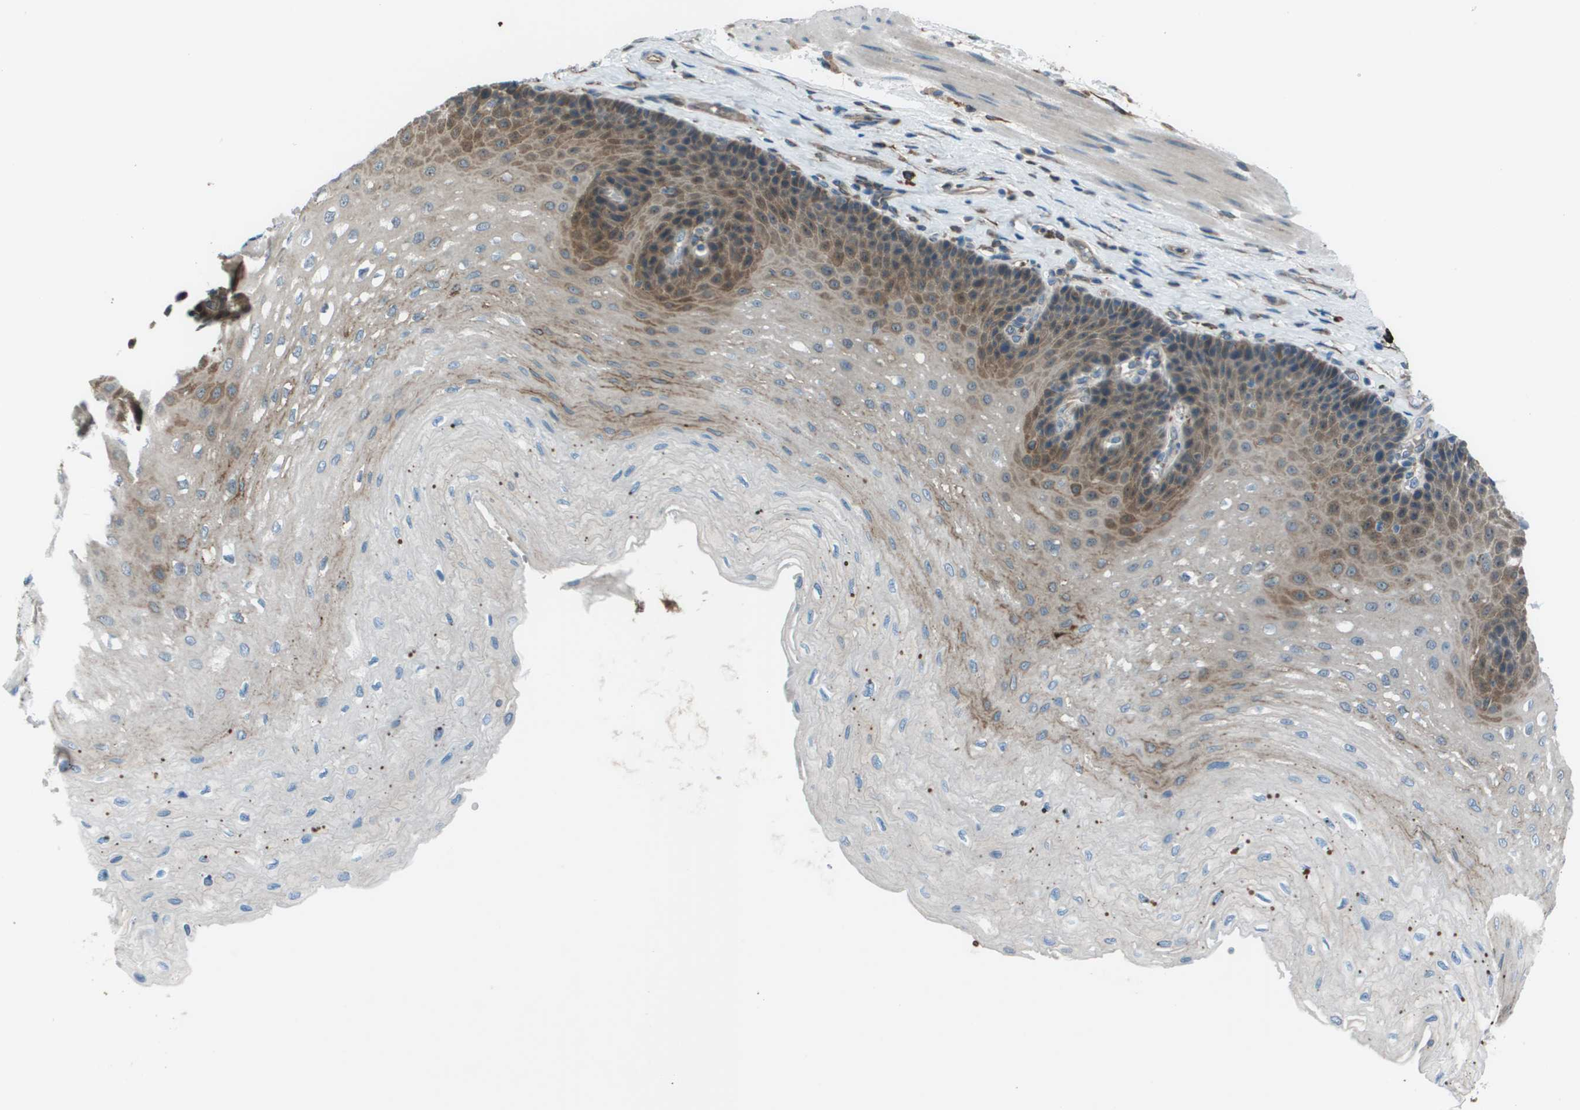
{"staining": {"intensity": "moderate", "quantity": "25%-75%", "location": "cytoplasmic/membranous"}, "tissue": "esophagus", "cell_type": "Squamous epithelial cells", "image_type": "normal", "snomed": [{"axis": "morphology", "description": "Normal tissue, NOS"}, {"axis": "topography", "description": "Esophagus"}], "caption": "IHC photomicrograph of benign esophagus: human esophagus stained using immunohistochemistry reveals medium levels of moderate protein expression localized specifically in the cytoplasmic/membranous of squamous epithelial cells, appearing as a cytoplasmic/membranous brown color.", "gene": "UTS2", "patient": {"sex": "female", "age": 72}}